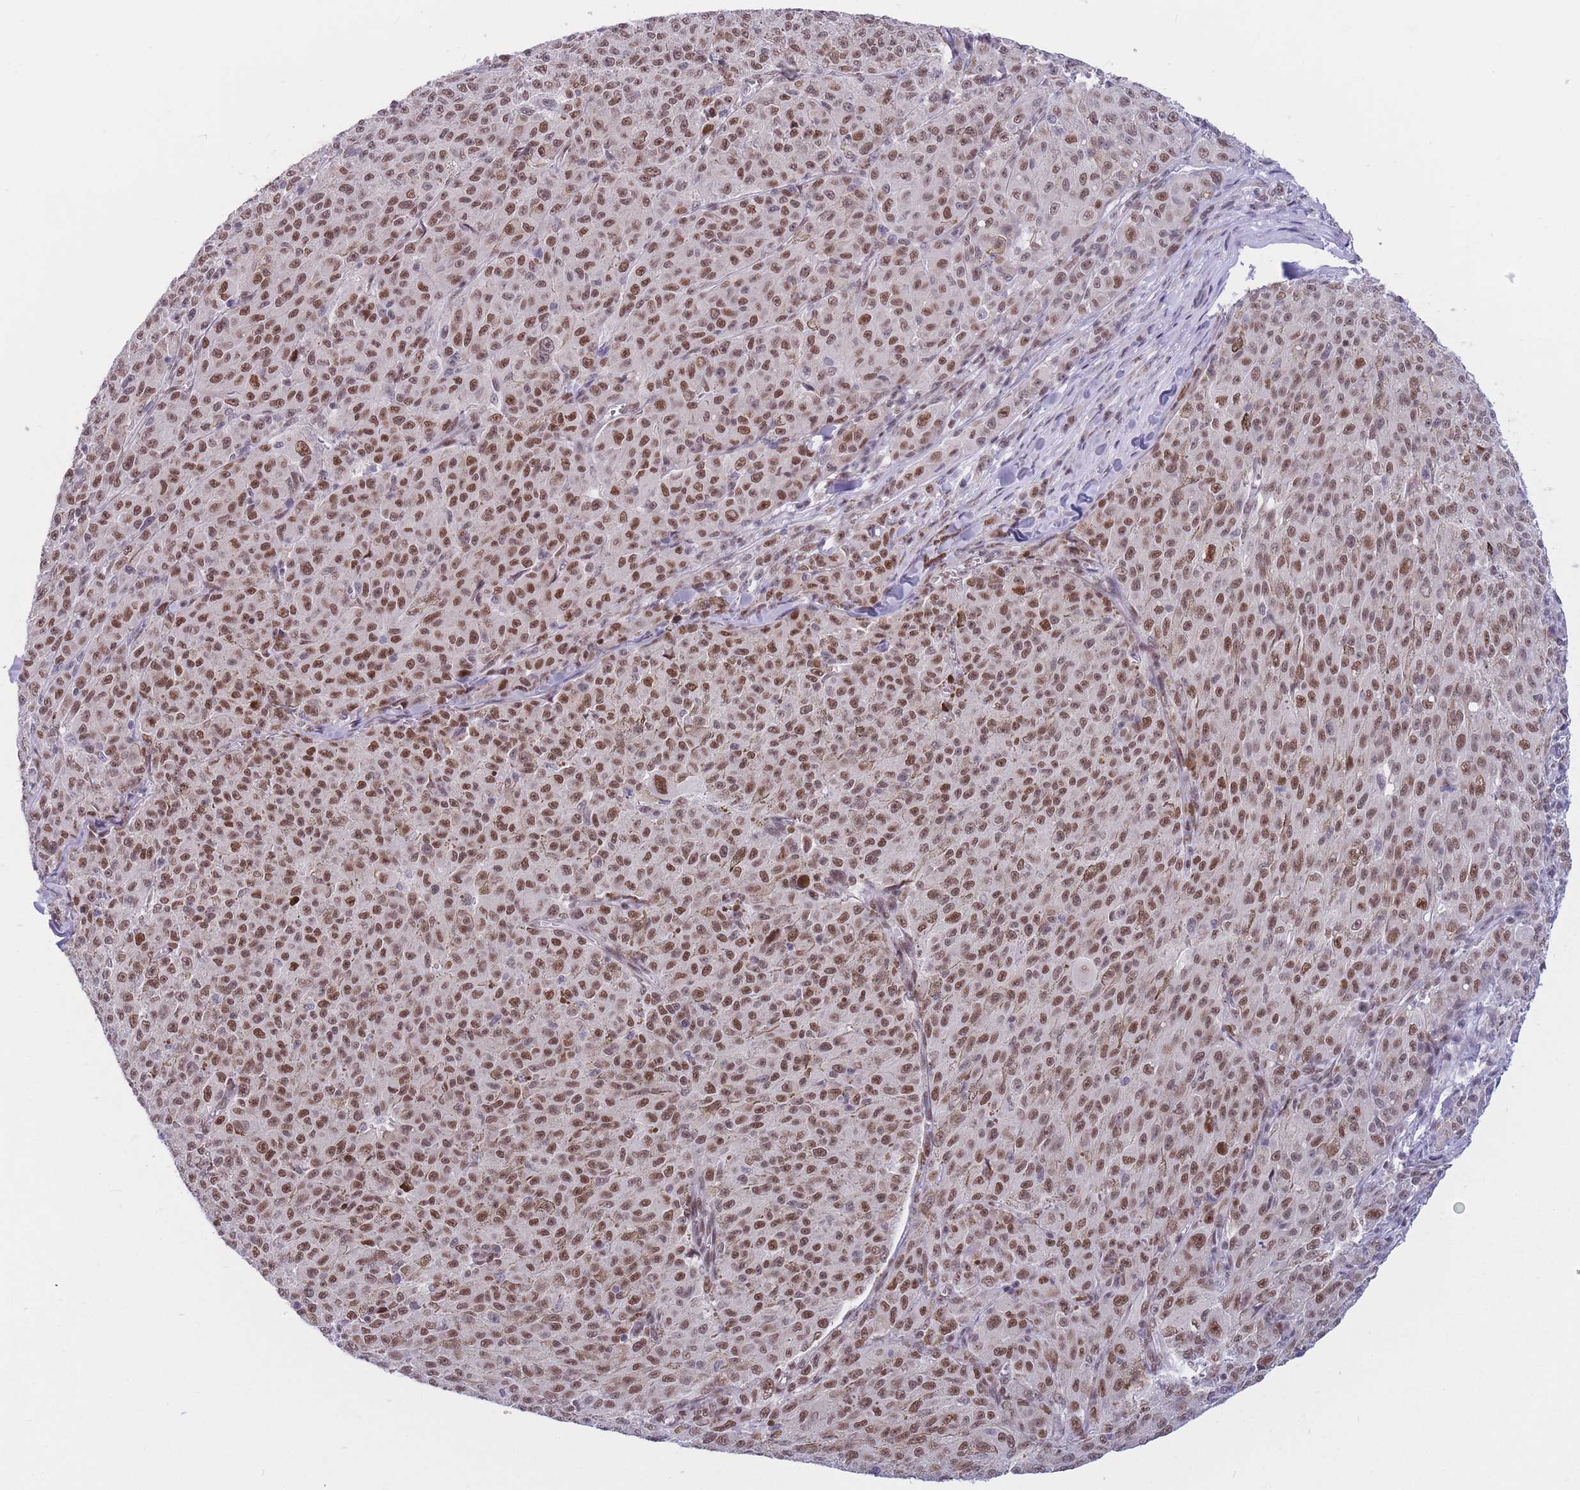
{"staining": {"intensity": "moderate", "quantity": ">75%", "location": "nuclear"}, "tissue": "melanoma", "cell_type": "Tumor cells", "image_type": "cancer", "snomed": [{"axis": "morphology", "description": "Malignant melanoma, NOS"}, {"axis": "topography", "description": "Skin"}], "caption": "Protein staining of malignant melanoma tissue shows moderate nuclear staining in approximately >75% of tumor cells.", "gene": "BCL9L", "patient": {"sex": "female", "age": 52}}